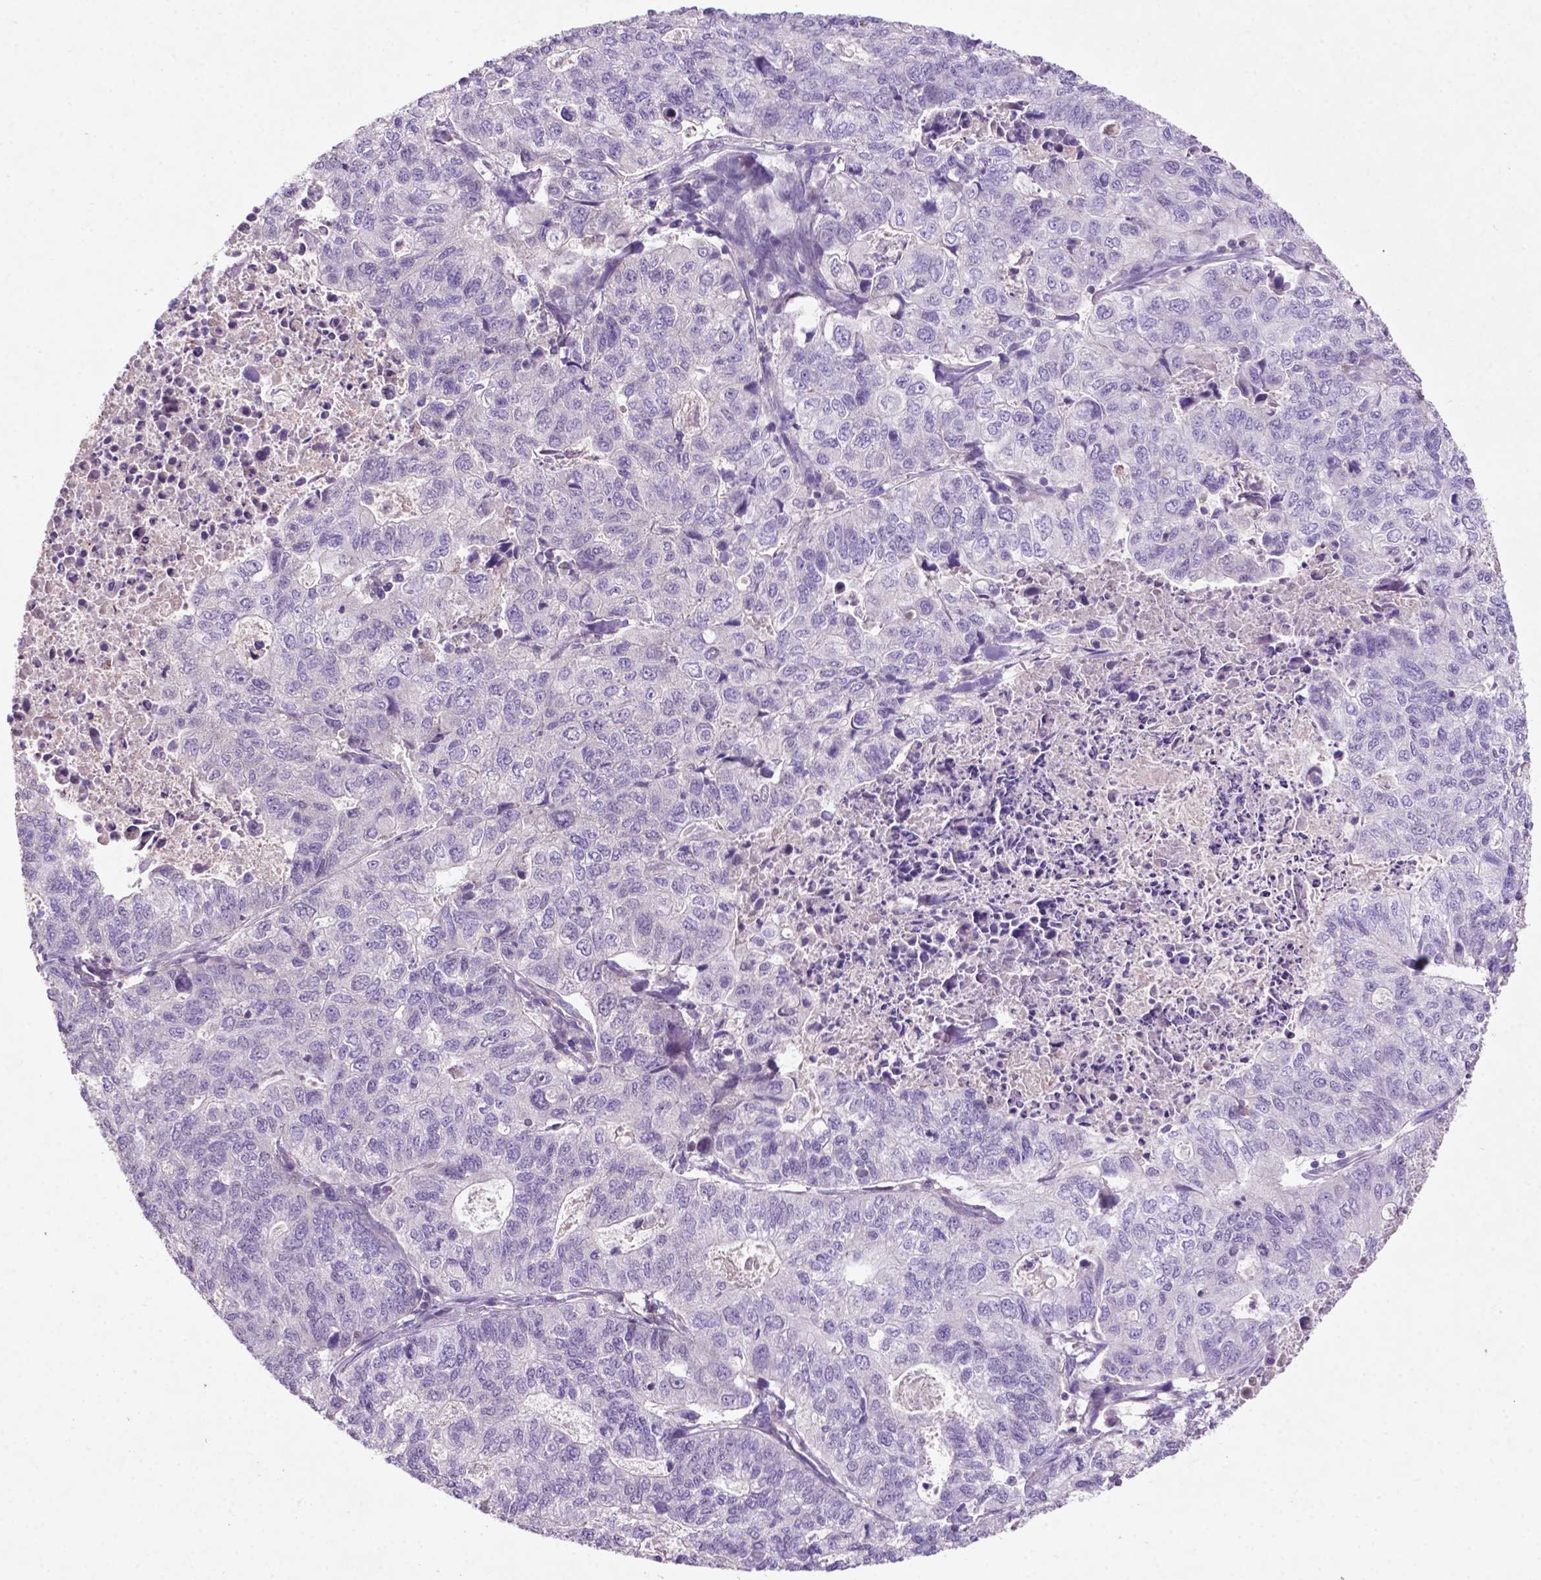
{"staining": {"intensity": "negative", "quantity": "none", "location": "none"}, "tissue": "stomach cancer", "cell_type": "Tumor cells", "image_type": "cancer", "snomed": [{"axis": "morphology", "description": "Adenocarcinoma, NOS"}, {"axis": "topography", "description": "Stomach, upper"}], "caption": "A micrograph of human stomach cancer (adenocarcinoma) is negative for staining in tumor cells.", "gene": "BMP4", "patient": {"sex": "female", "age": 67}}